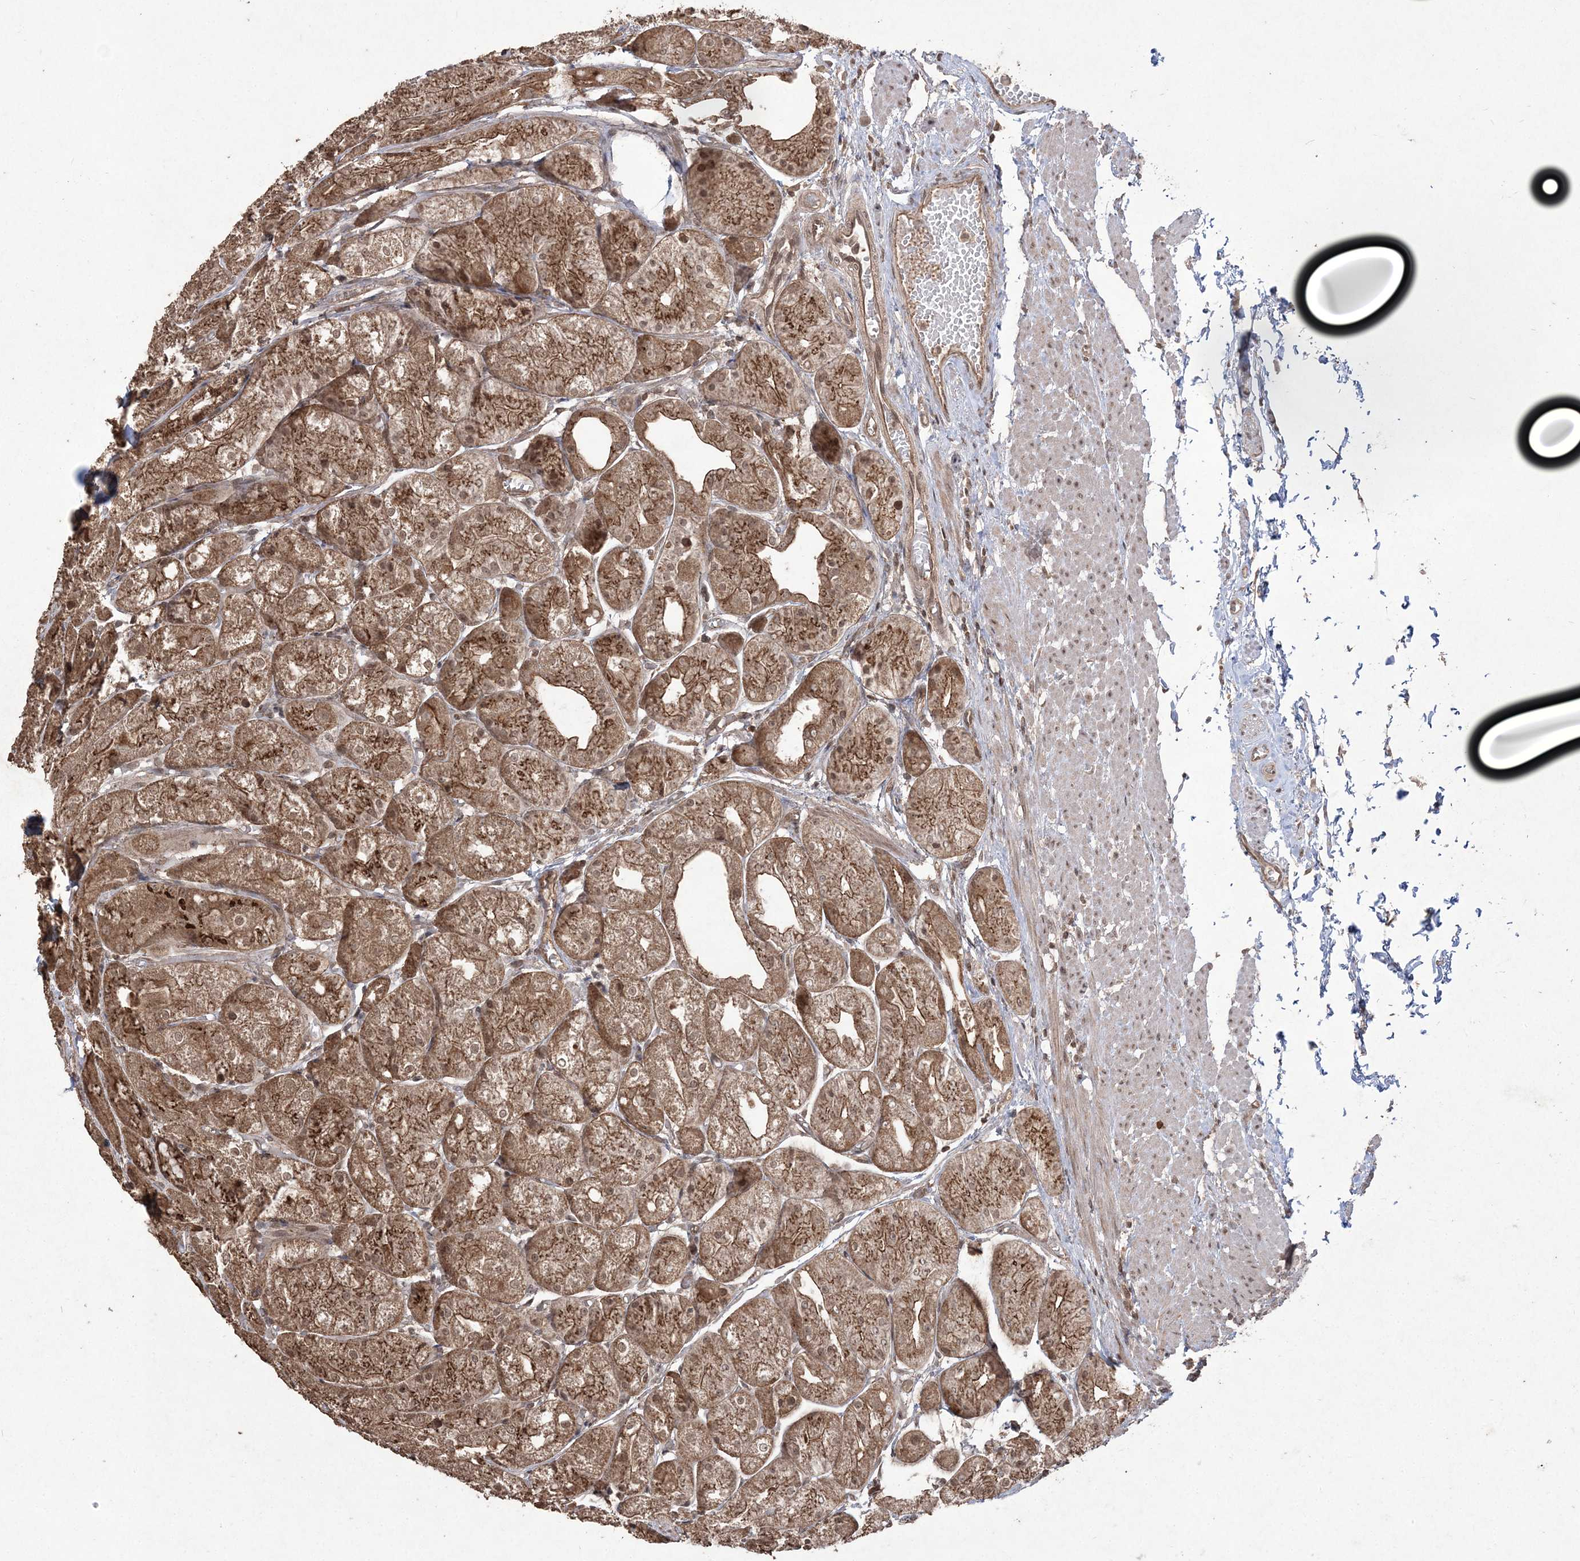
{"staining": {"intensity": "moderate", "quantity": ">75%", "location": "cytoplasmic/membranous,nuclear"}, "tissue": "stomach", "cell_type": "Glandular cells", "image_type": "normal", "snomed": [{"axis": "morphology", "description": "Normal tissue, NOS"}, {"axis": "topography", "description": "Stomach, upper"}], "caption": "Immunohistochemistry (IHC) (DAB (3,3'-diaminobenzidine)) staining of unremarkable human stomach demonstrates moderate cytoplasmic/membranous,nuclear protein positivity in approximately >75% of glandular cells.", "gene": "EHHADH", "patient": {"sex": "male", "age": 72}}